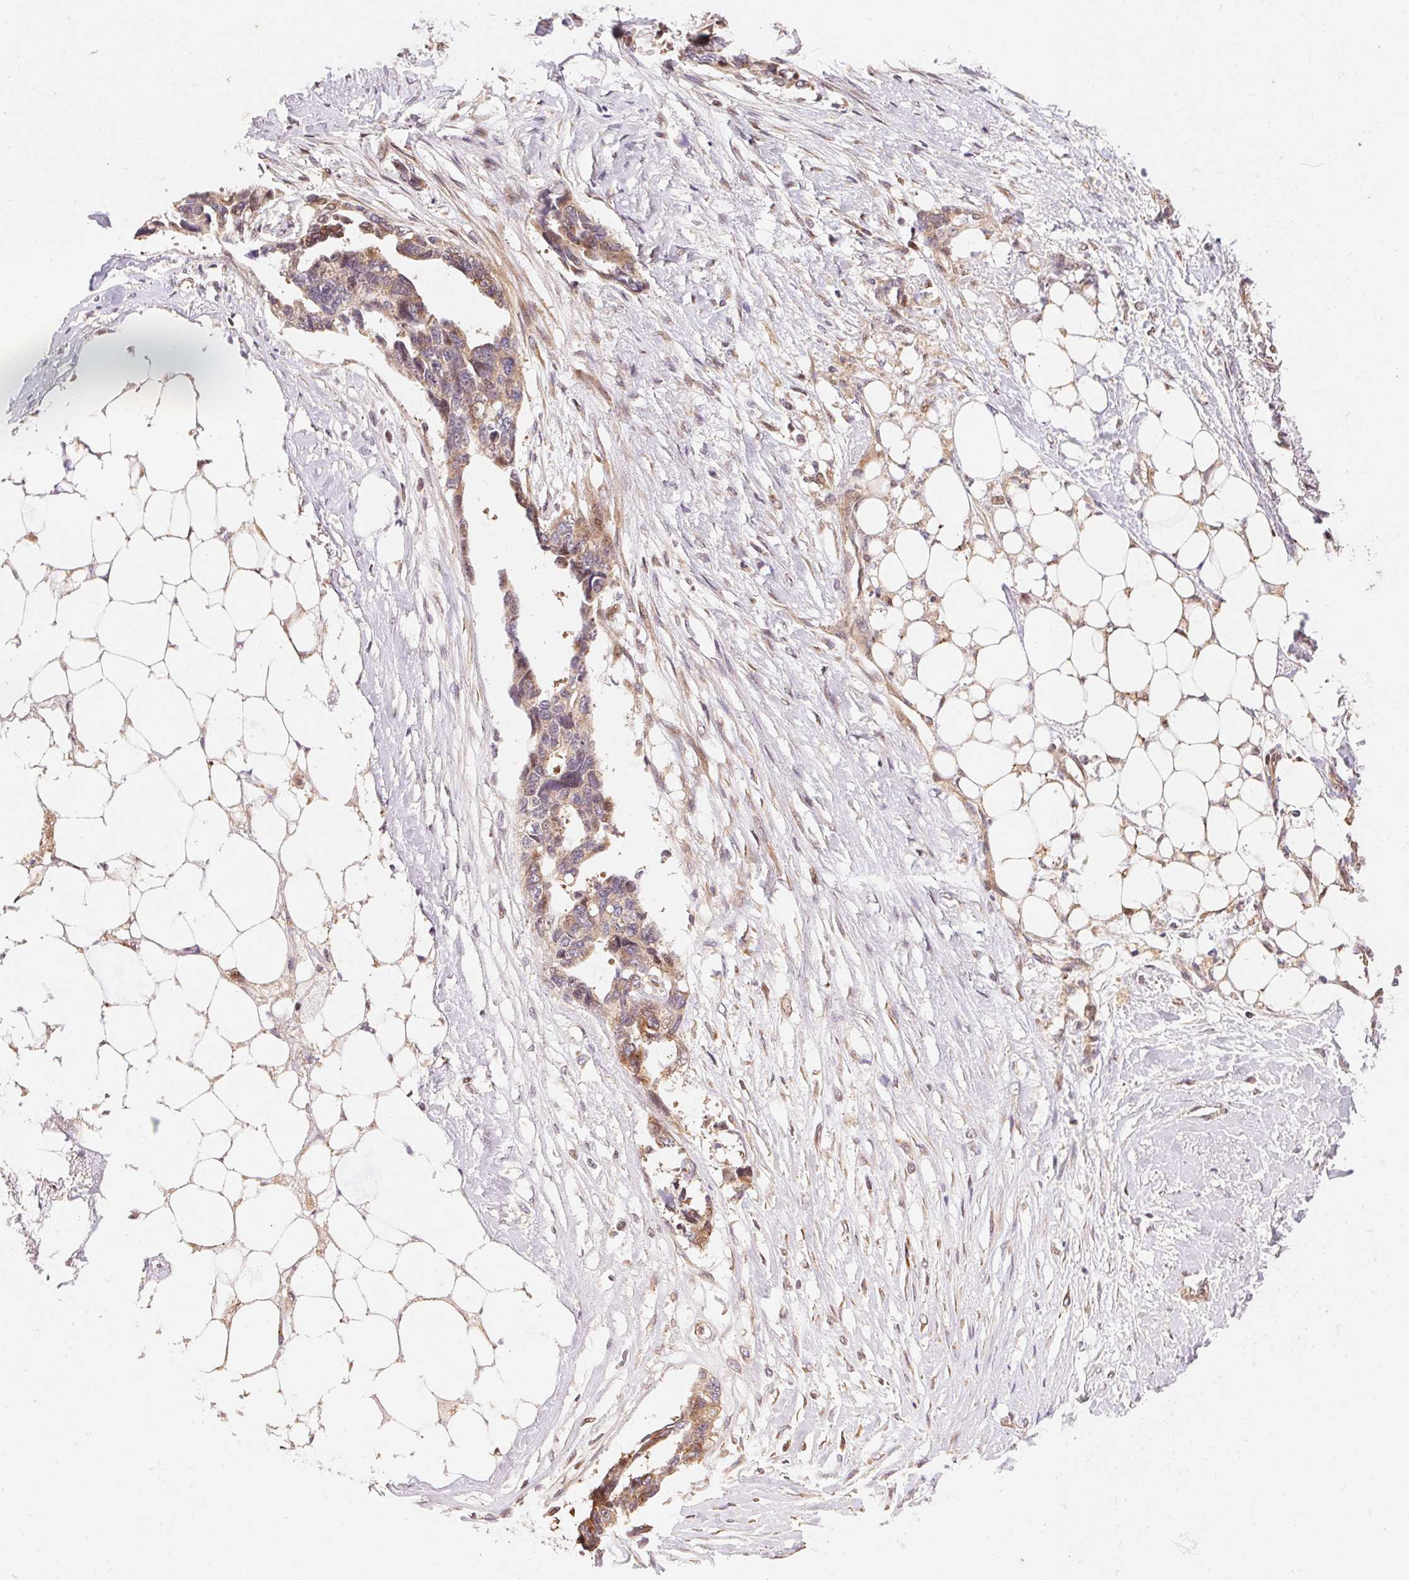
{"staining": {"intensity": "weak", "quantity": ">75%", "location": "cytoplasmic/membranous"}, "tissue": "ovarian cancer", "cell_type": "Tumor cells", "image_type": "cancer", "snomed": [{"axis": "morphology", "description": "Cystadenocarcinoma, serous, NOS"}, {"axis": "topography", "description": "Ovary"}], "caption": "Human serous cystadenocarcinoma (ovarian) stained for a protein (brown) shows weak cytoplasmic/membranous positive staining in approximately >75% of tumor cells.", "gene": "TNIP2", "patient": {"sex": "female", "age": 69}}